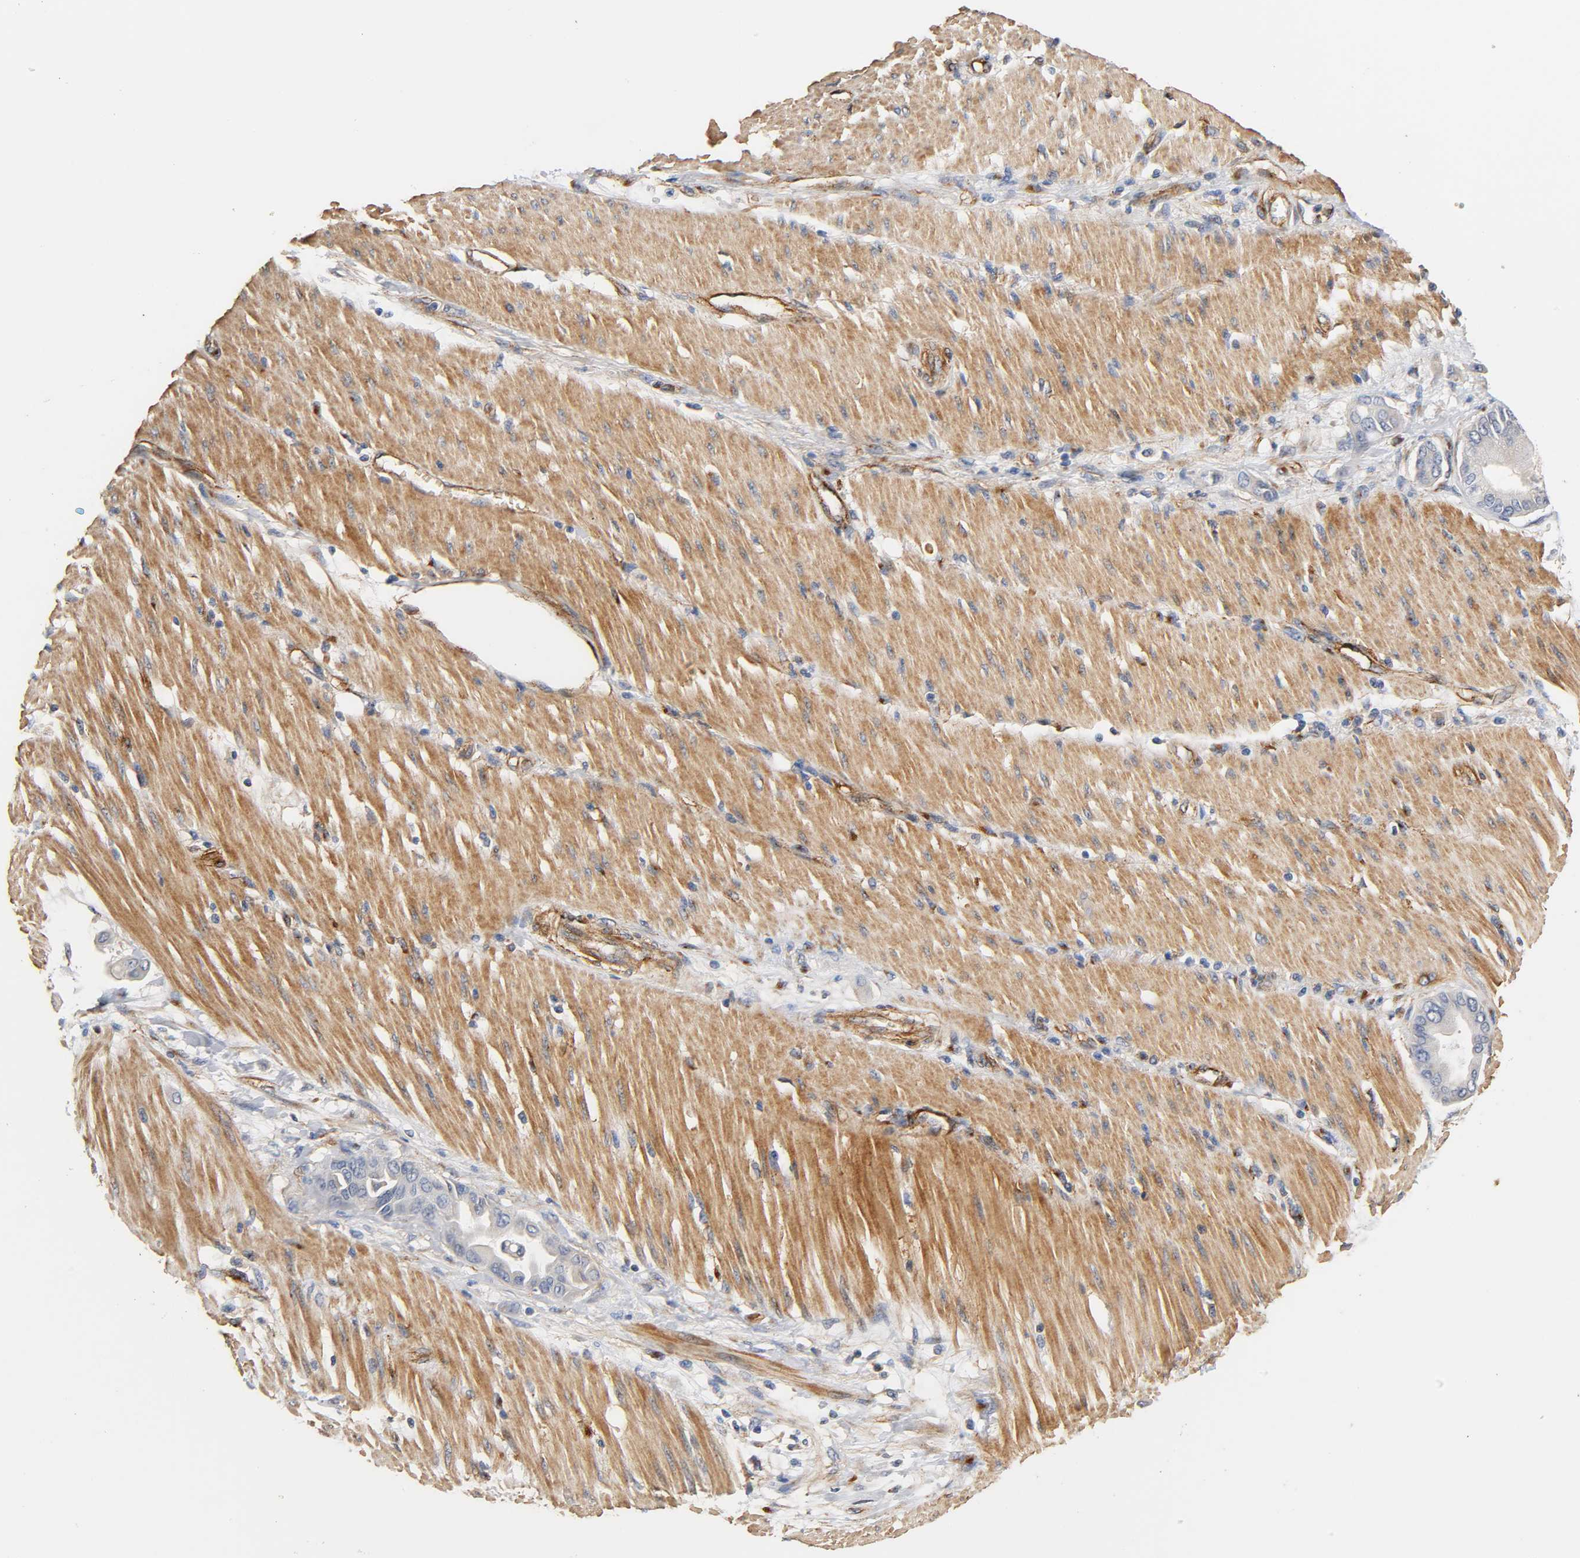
{"staining": {"intensity": "negative", "quantity": "none", "location": "none"}, "tissue": "pancreatic cancer", "cell_type": "Tumor cells", "image_type": "cancer", "snomed": [{"axis": "morphology", "description": "Adenocarcinoma, NOS"}, {"axis": "morphology", "description": "Adenocarcinoma, metastatic, NOS"}, {"axis": "topography", "description": "Lymph node"}, {"axis": "topography", "description": "Pancreas"}, {"axis": "topography", "description": "Duodenum"}], "caption": "This is an immunohistochemistry (IHC) histopathology image of human pancreatic cancer (adenocarcinoma). There is no staining in tumor cells.", "gene": "IFITM3", "patient": {"sex": "female", "age": 64}}